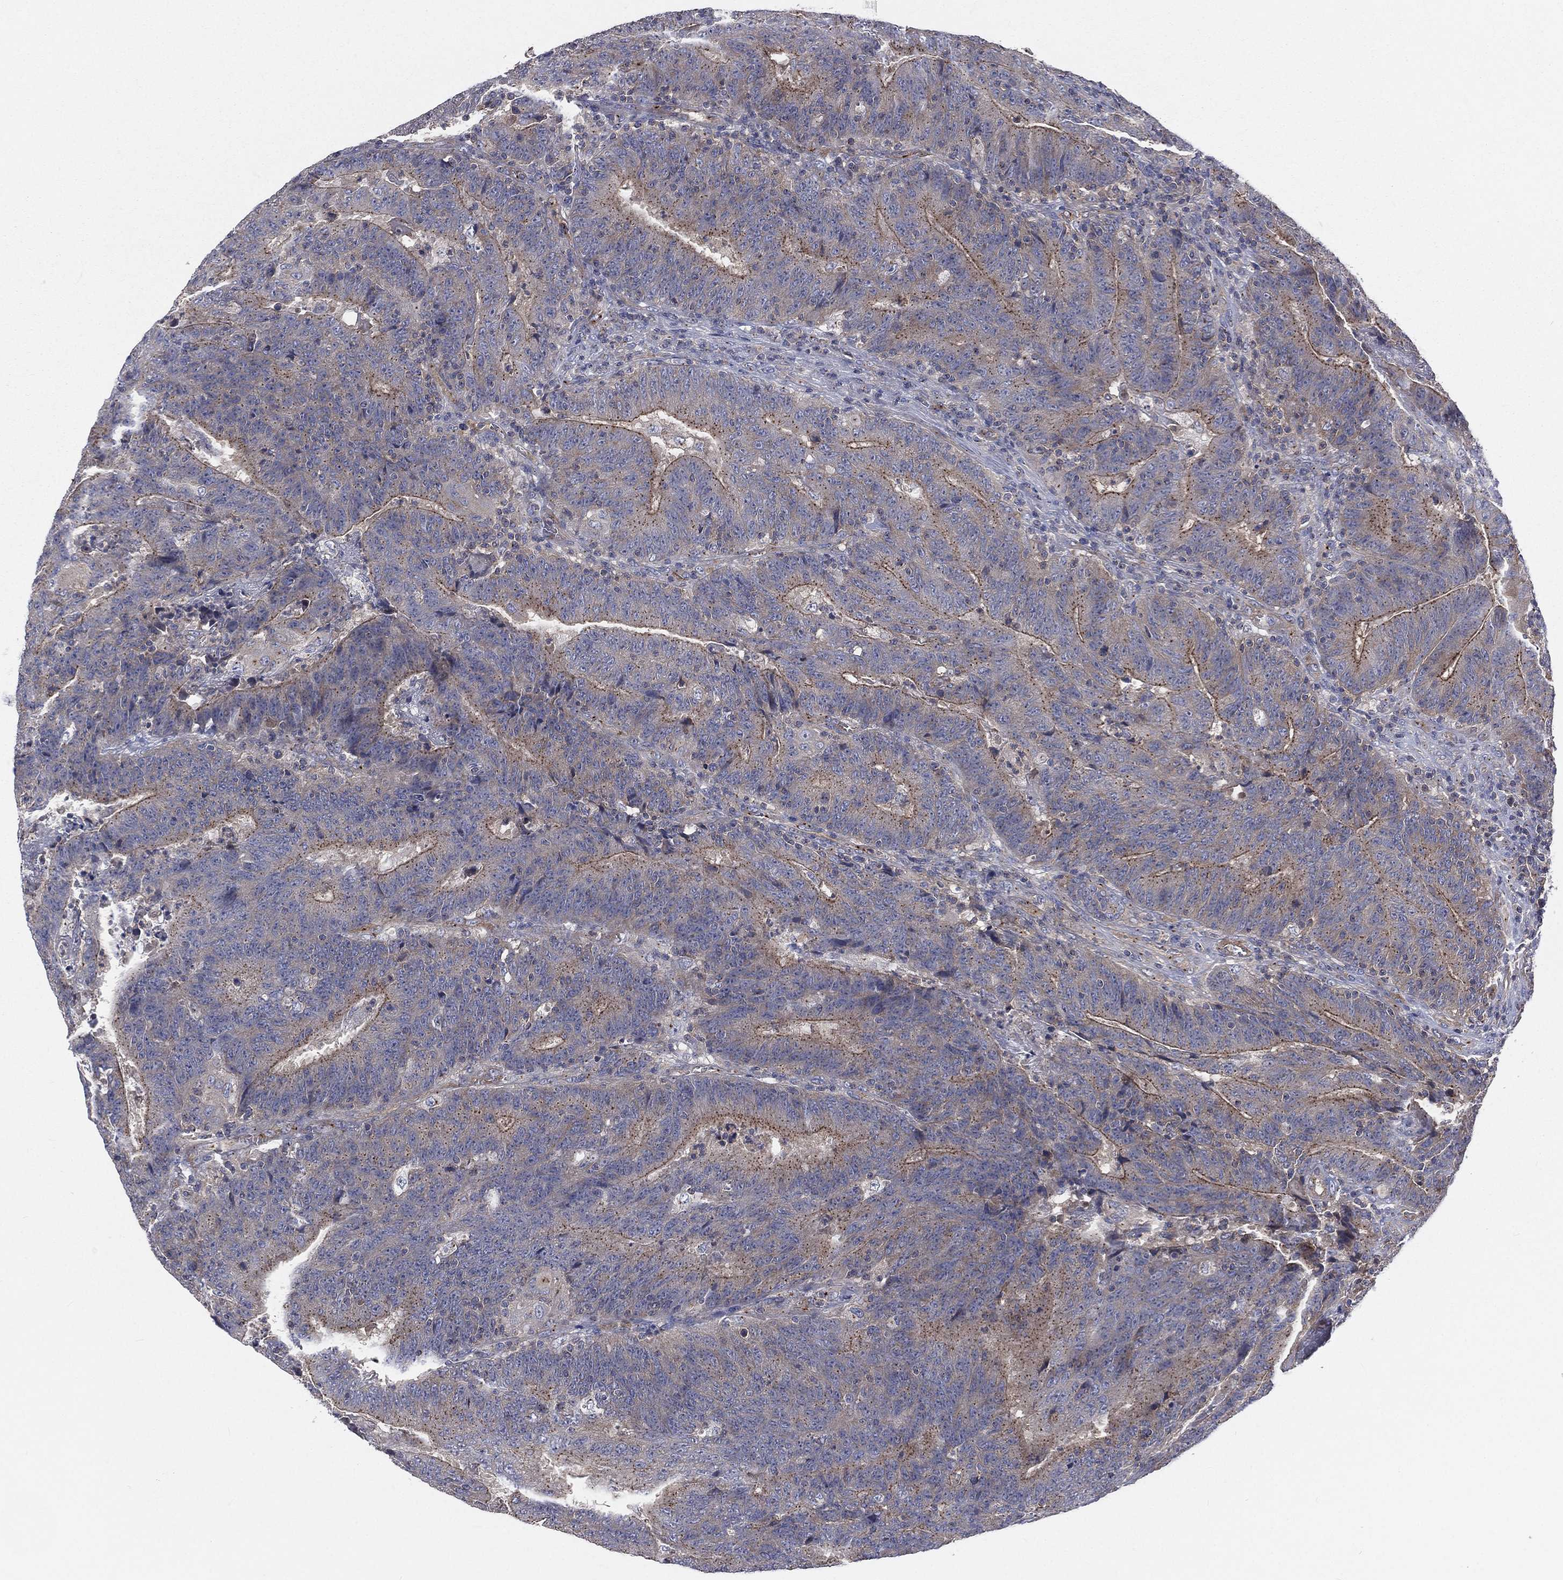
{"staining": {"intensity": "moderate", "quantity": "<25%", "location": "cytoplasmic/membranous"}, "tissue": "colorectal cancer", "cell_type": "Tumor cells", "image_type": "cancer", "snomed": [{"axis": "morphology", "description": "Adenocarcinoma, NOS"}, {"axis": "topography", "description": "Colon"}], "caption": "An image of colorectal adenocarcinoma stained for a protein shows moderate cytoplasmic/membranous brown staining in tumor cells.", "gene": "CROCC", "patient": {"sex": "female", "age": 75}}